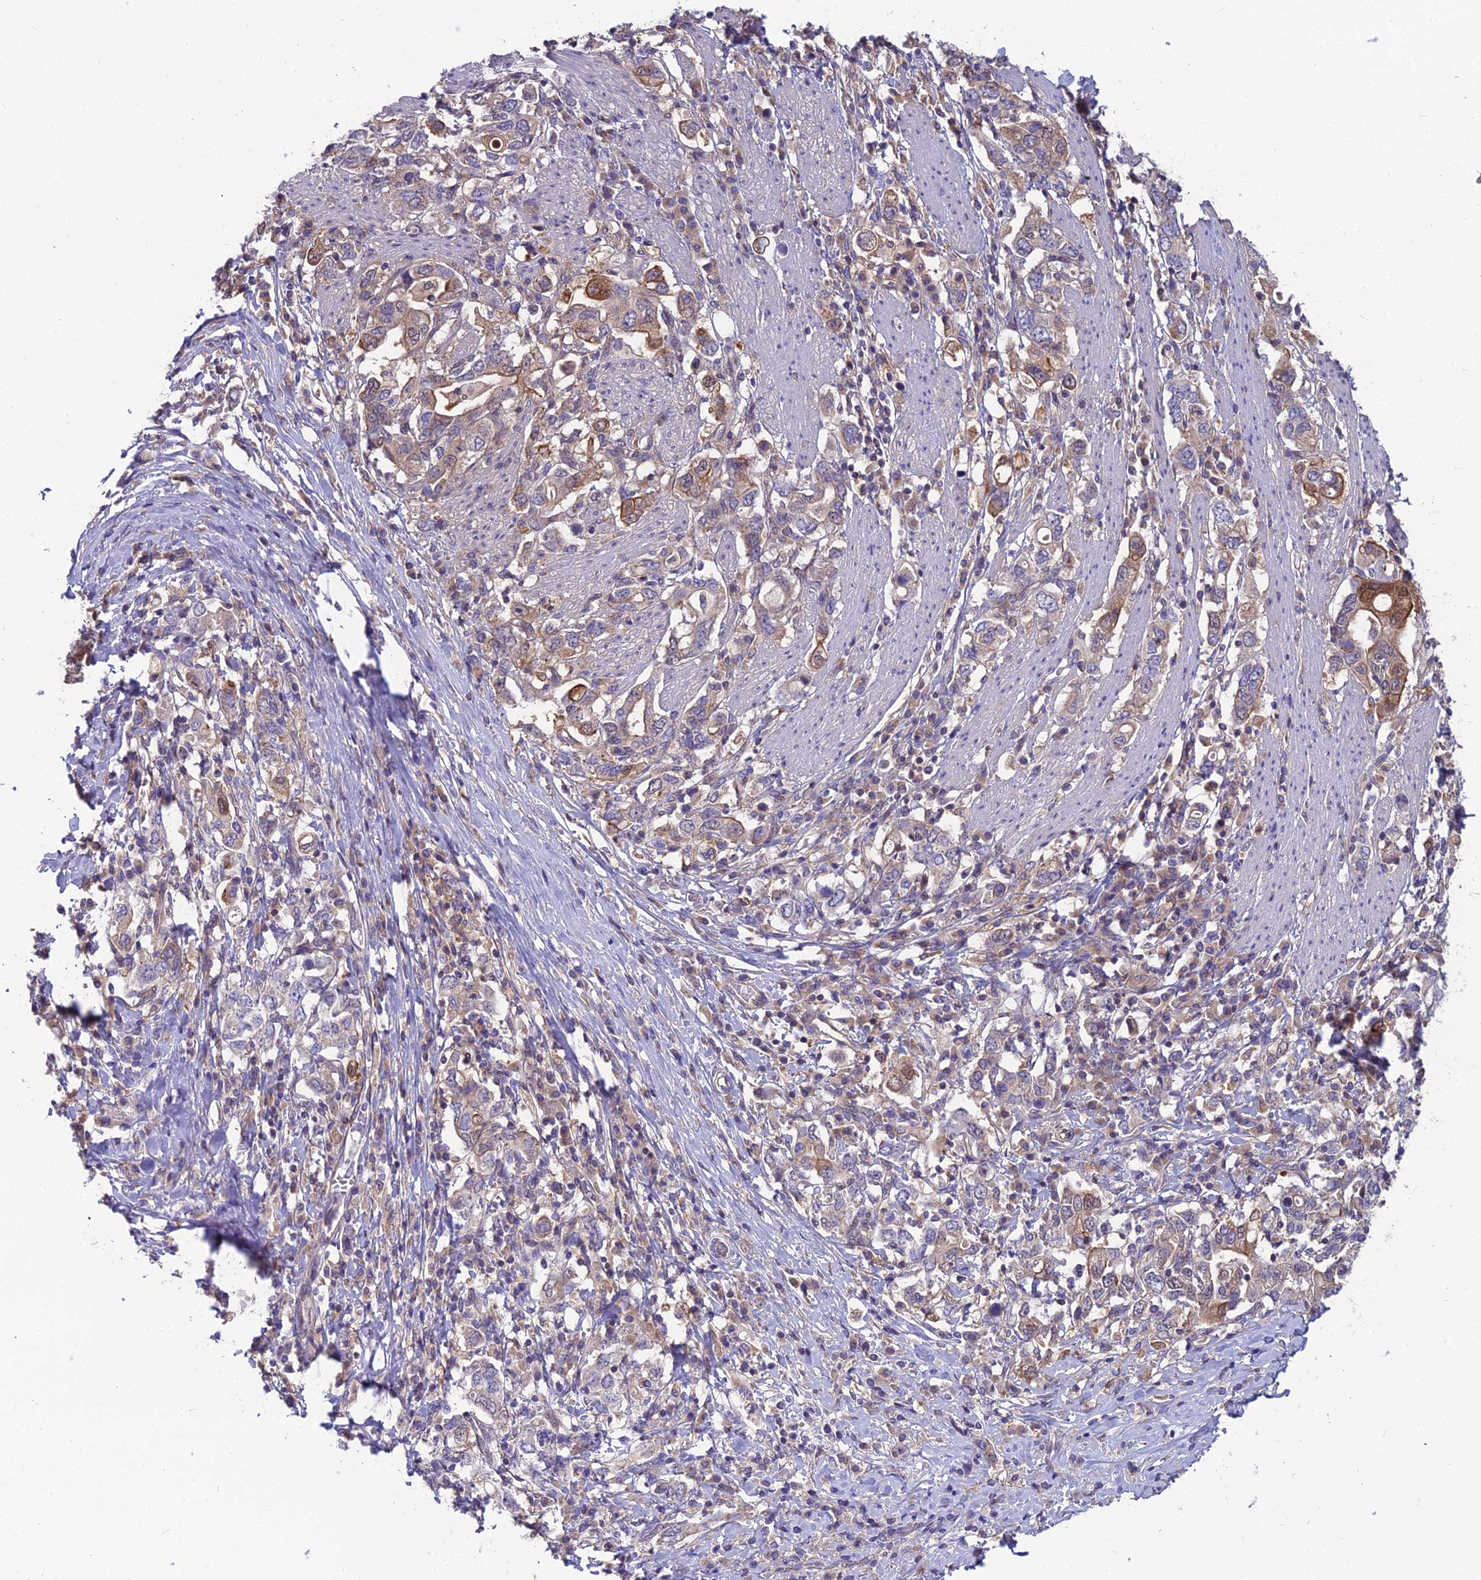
{"staining": {"intensity": "moderate", "quantity": "<25%", "location": "cytoplasmic/membranous"}, "tissue": "stomach cancer", "cell_type": "Tumor cells", "image_type": "cancer", "snomed": [{"axis": "morphology", "description": "Adenocarcinoma, NOS"}, {"axis": "topography", "description": "Stomach, upper"}, {"axis": "topography", "description": "Stomach"}], "caption": "DAB (3,3'-diaminobenzidine) immunohistochemical staining of adenocarcinoma (stomach) reveals moderate cytoplasmic/membranous protein staining in about <25% of tumor cells.", "gene": "MVD", "patient": {"sex": "male", "age": 62}}